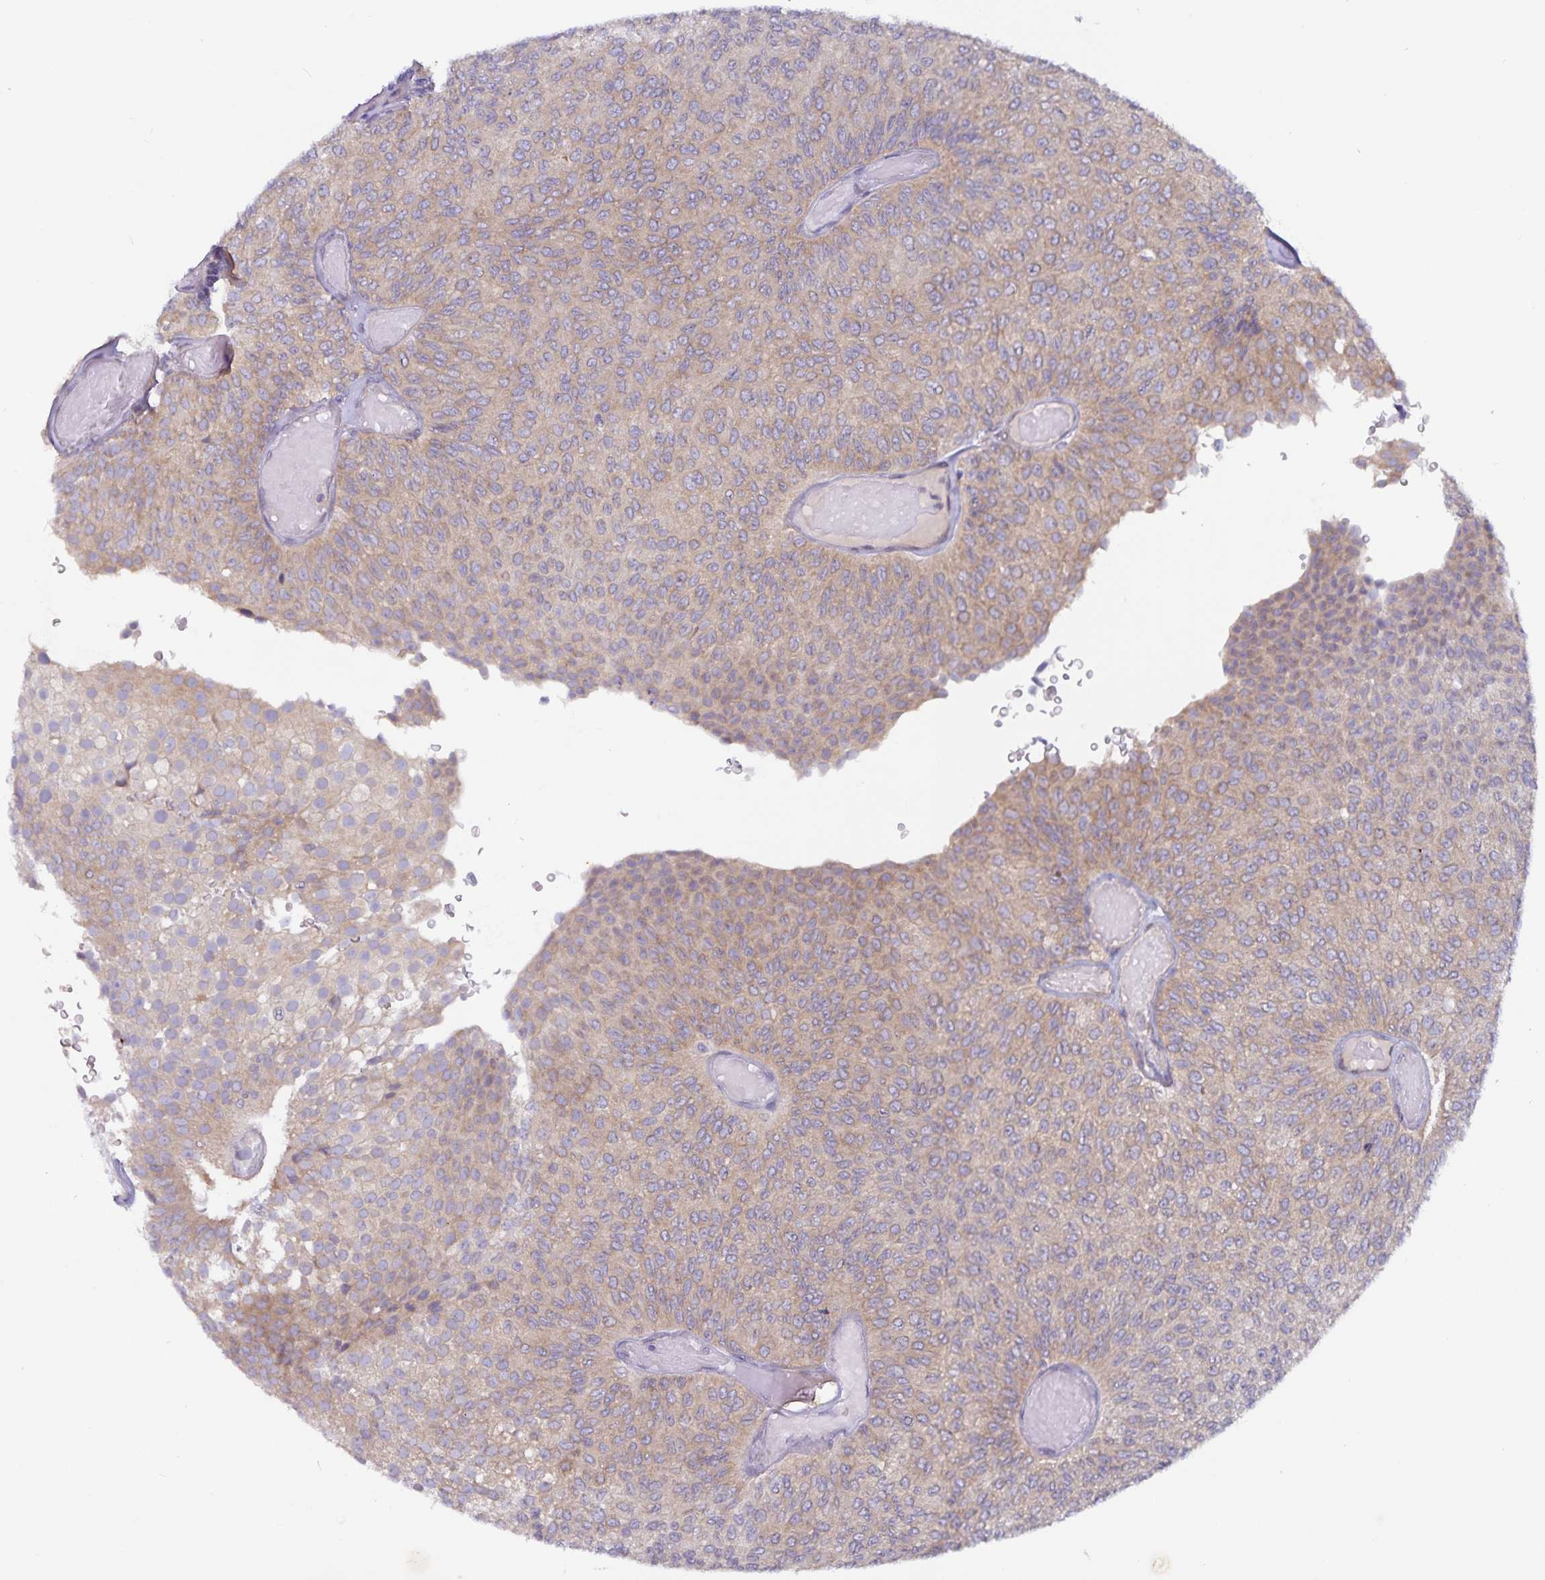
{"staining": {"intensity": "weak", "quantity": ">75%", "location": "cytoplasmic/membranous"}, "tissue": "urothelial cancer", "cell_type": "Tumor cells", "image_type": "cancer", "snomed": [{"axis": "morphology", "description": "Urothelial carcinoma, Low grade"}, {"axis": "topography", "description": "Urinary bladder"}], "caption": "About >75% of tumor cells in human low-grade urothelial carcinoma show weak cytoplasmic/membranous protein staining as visualized by brown immunohistochemical staining.", "gene": "FAM120A", "patient": {"sex": "male", "age": 78}}